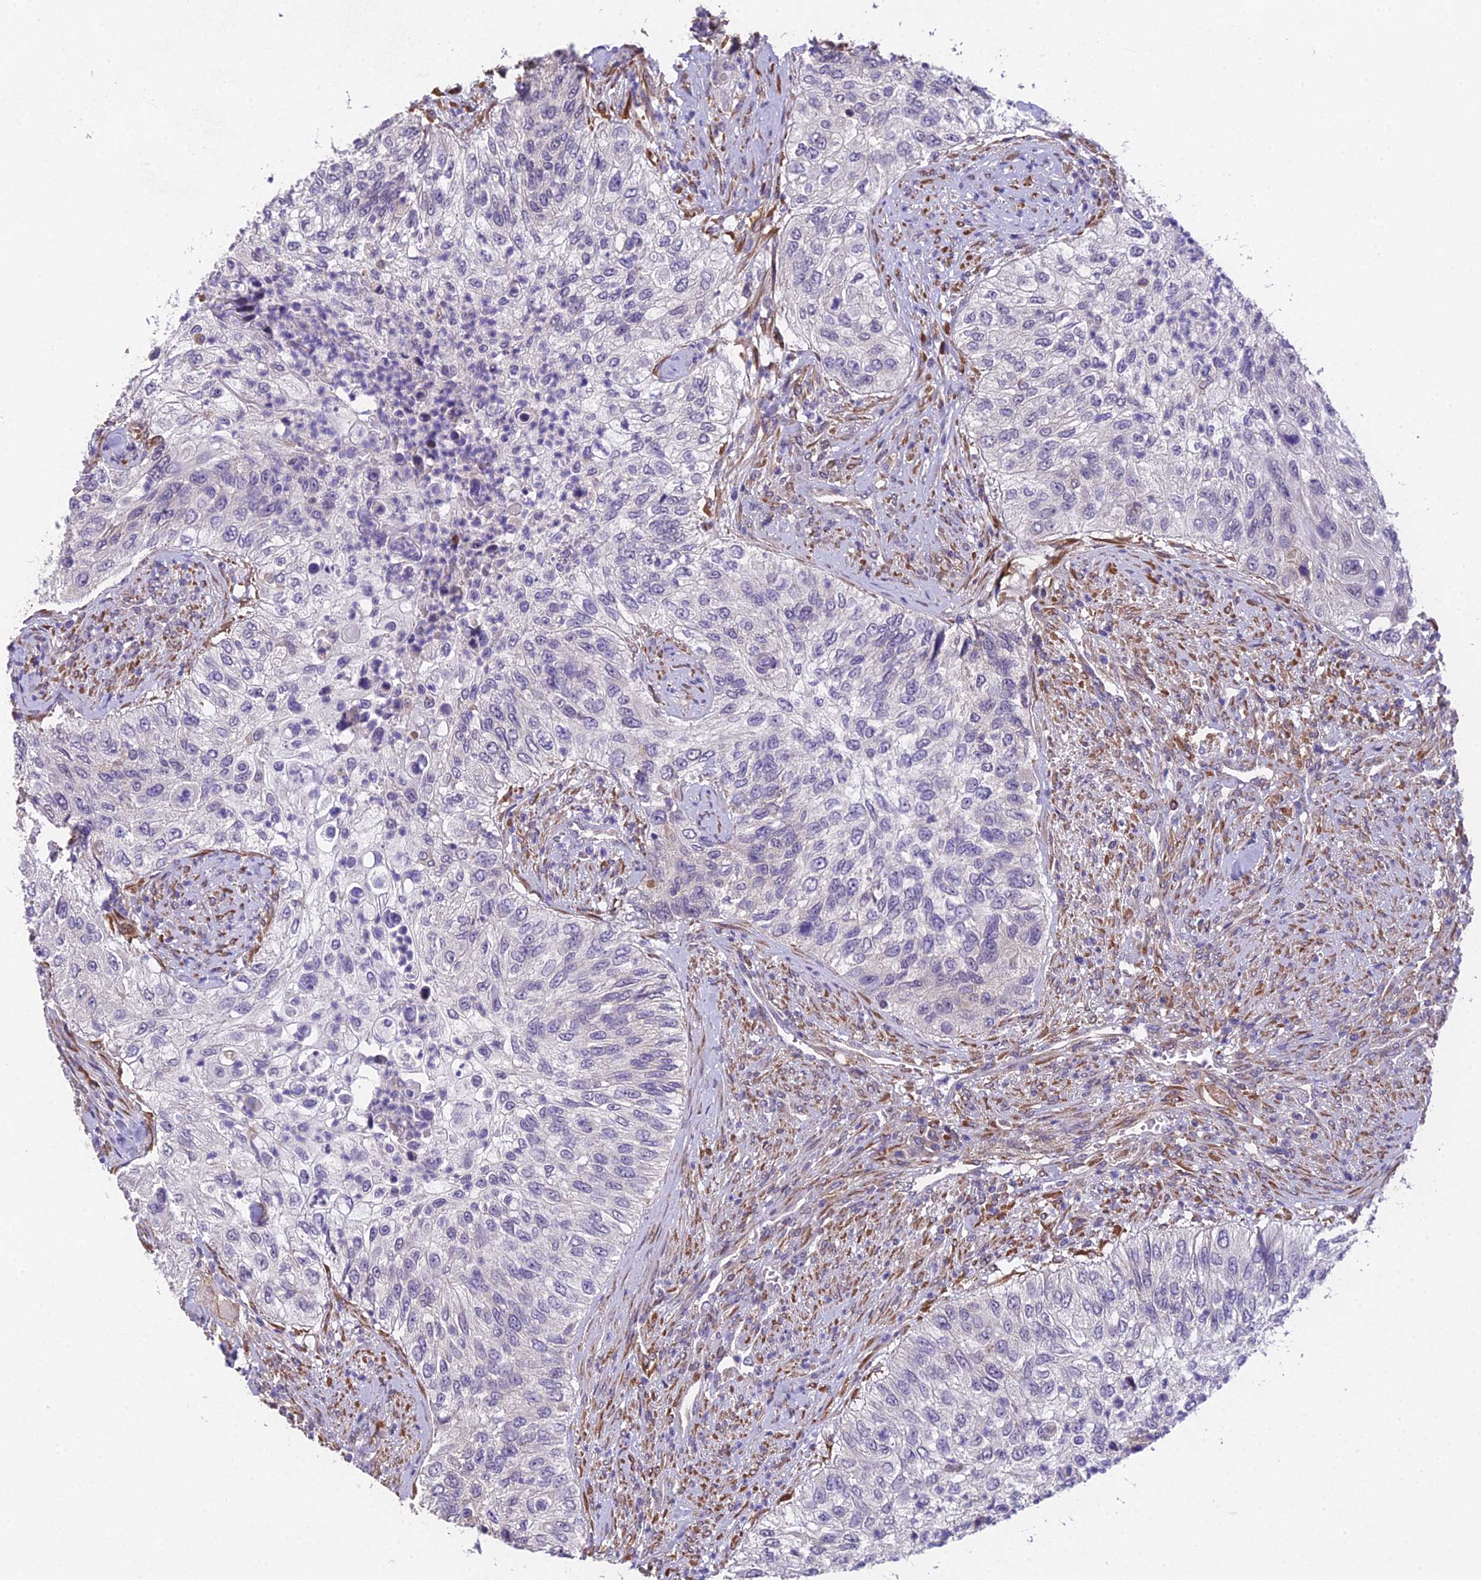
{"staining": {"intensity": "negative", "quantity": "none", "location": "none"}, "tissue": "urothelial cancer", "cell_type": "Tumor cells", "image_type": "cancer", "snomed": [{"axis": "morphology", "description": "Urothelial carcinoma, High grade"}, {"axis": "topography", "description": "Urinary bladder"}], "caption": "Immunohistochemistry (IHC) micrograph of neoplastic tissue: urothelial cancer stained with DAB reveals no significant protein positivity in tumor cells. The staining is performed using DAB brown chromogen with nuclei counter-stained in using hematoxylin.", "gene": "PUS10", "patient": {"sex": "female", "age": 60}}